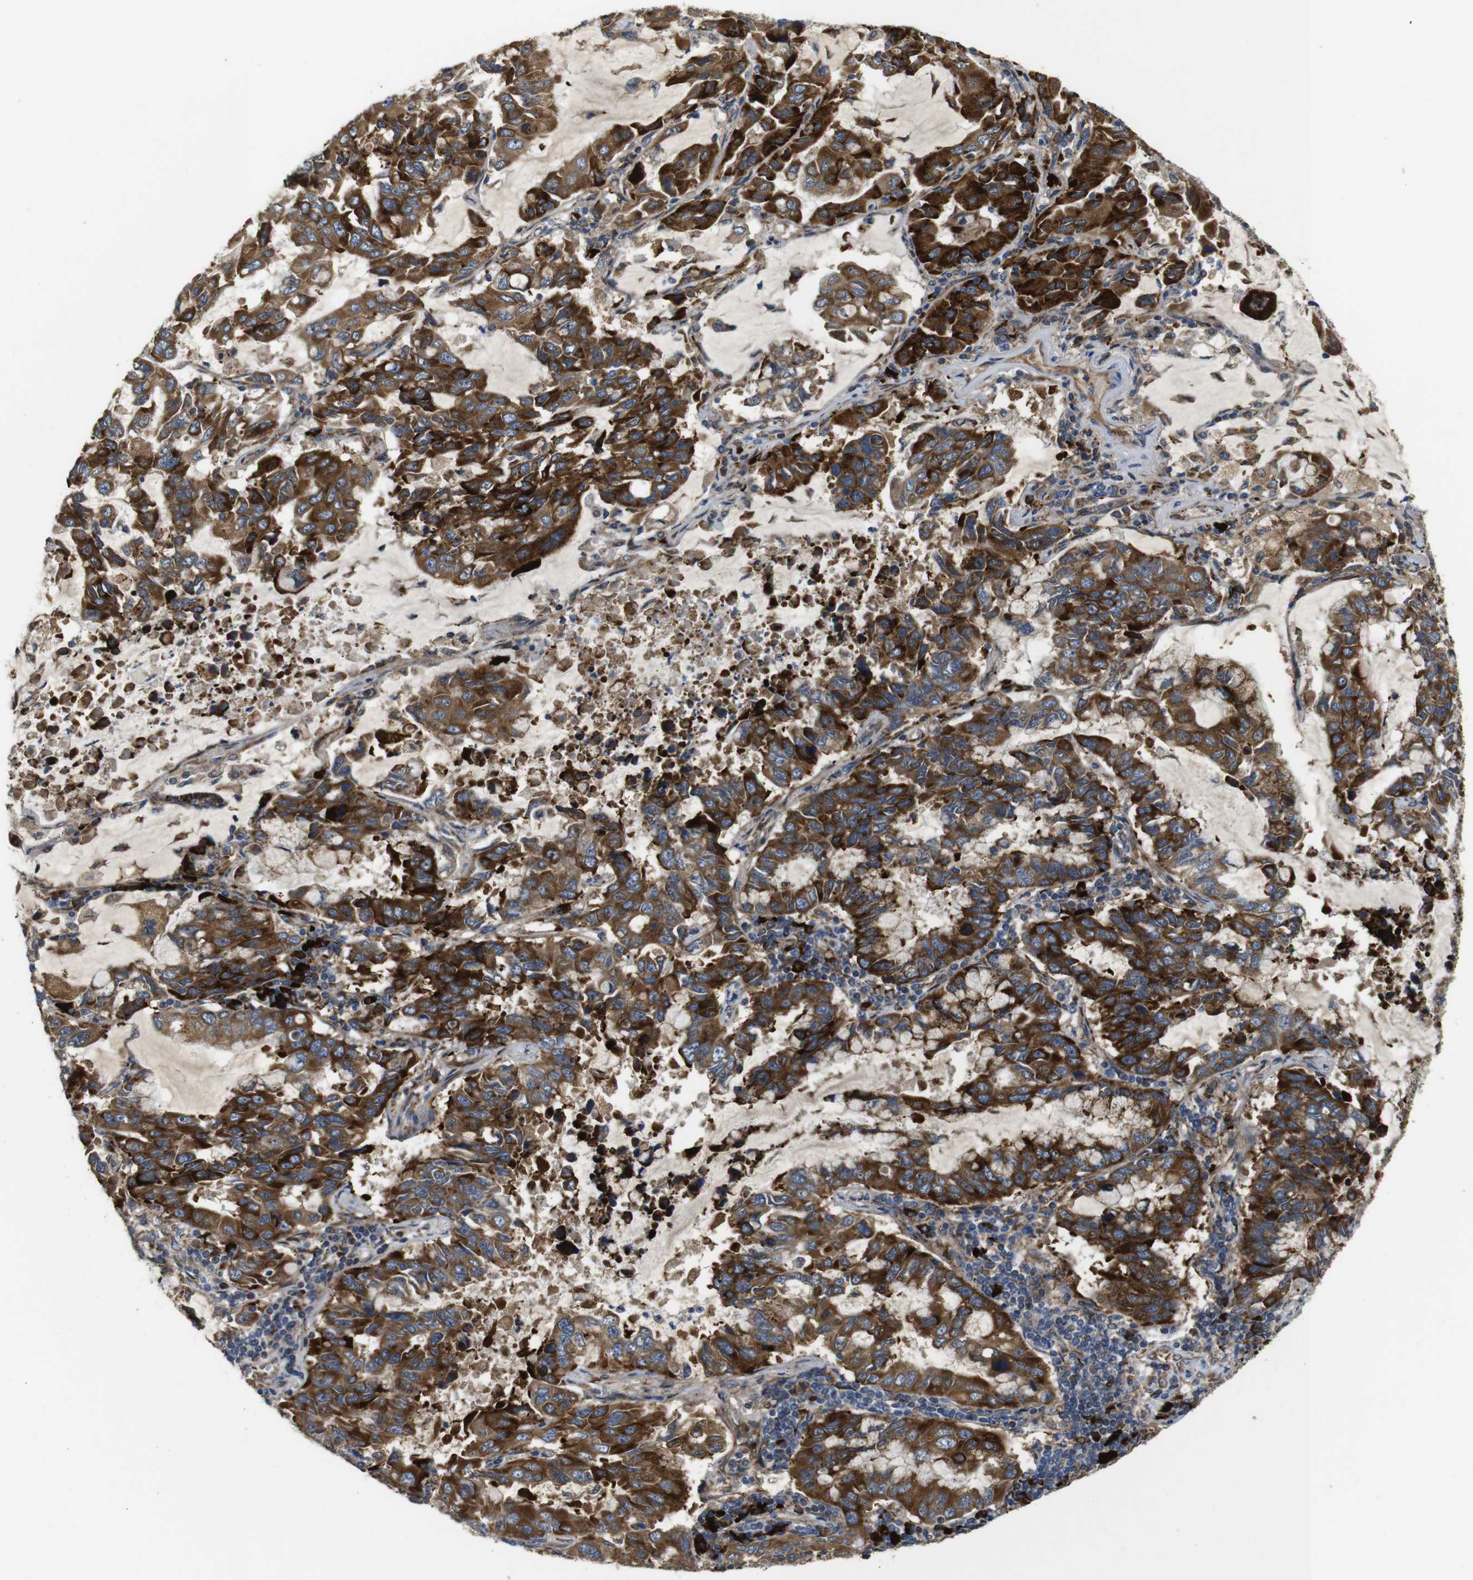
{"staining": {"intensity": "strong", "quantity": ">75%", "location": "cytoplasmic/membranous"}, "tissue": "lung cancer", "cell_type": "Tumor cells", "image_type": "cancer", "snomed": [{"axis": "morphology", "description": "Adenocarcinoma, NOS"}, {"axis": "topography", "description": "Lung"}], "caption": "Lung adenocarcinoma stained with DAB (3,3'-diaminobenzidine) immunohistochemistry (IHC) demonstrates high levels of strong cytoplasmic/membranous positivity in approximately >75% of tumor cells. The protein of interest is stained brown, and the nuclei are stained in blue (DAB (3,3'-diaminobenzidine) IHC with brightfield microscopy, high magnification).", "gene": "UBE2G2", "patient": {"sex": "male", "age": 64}}